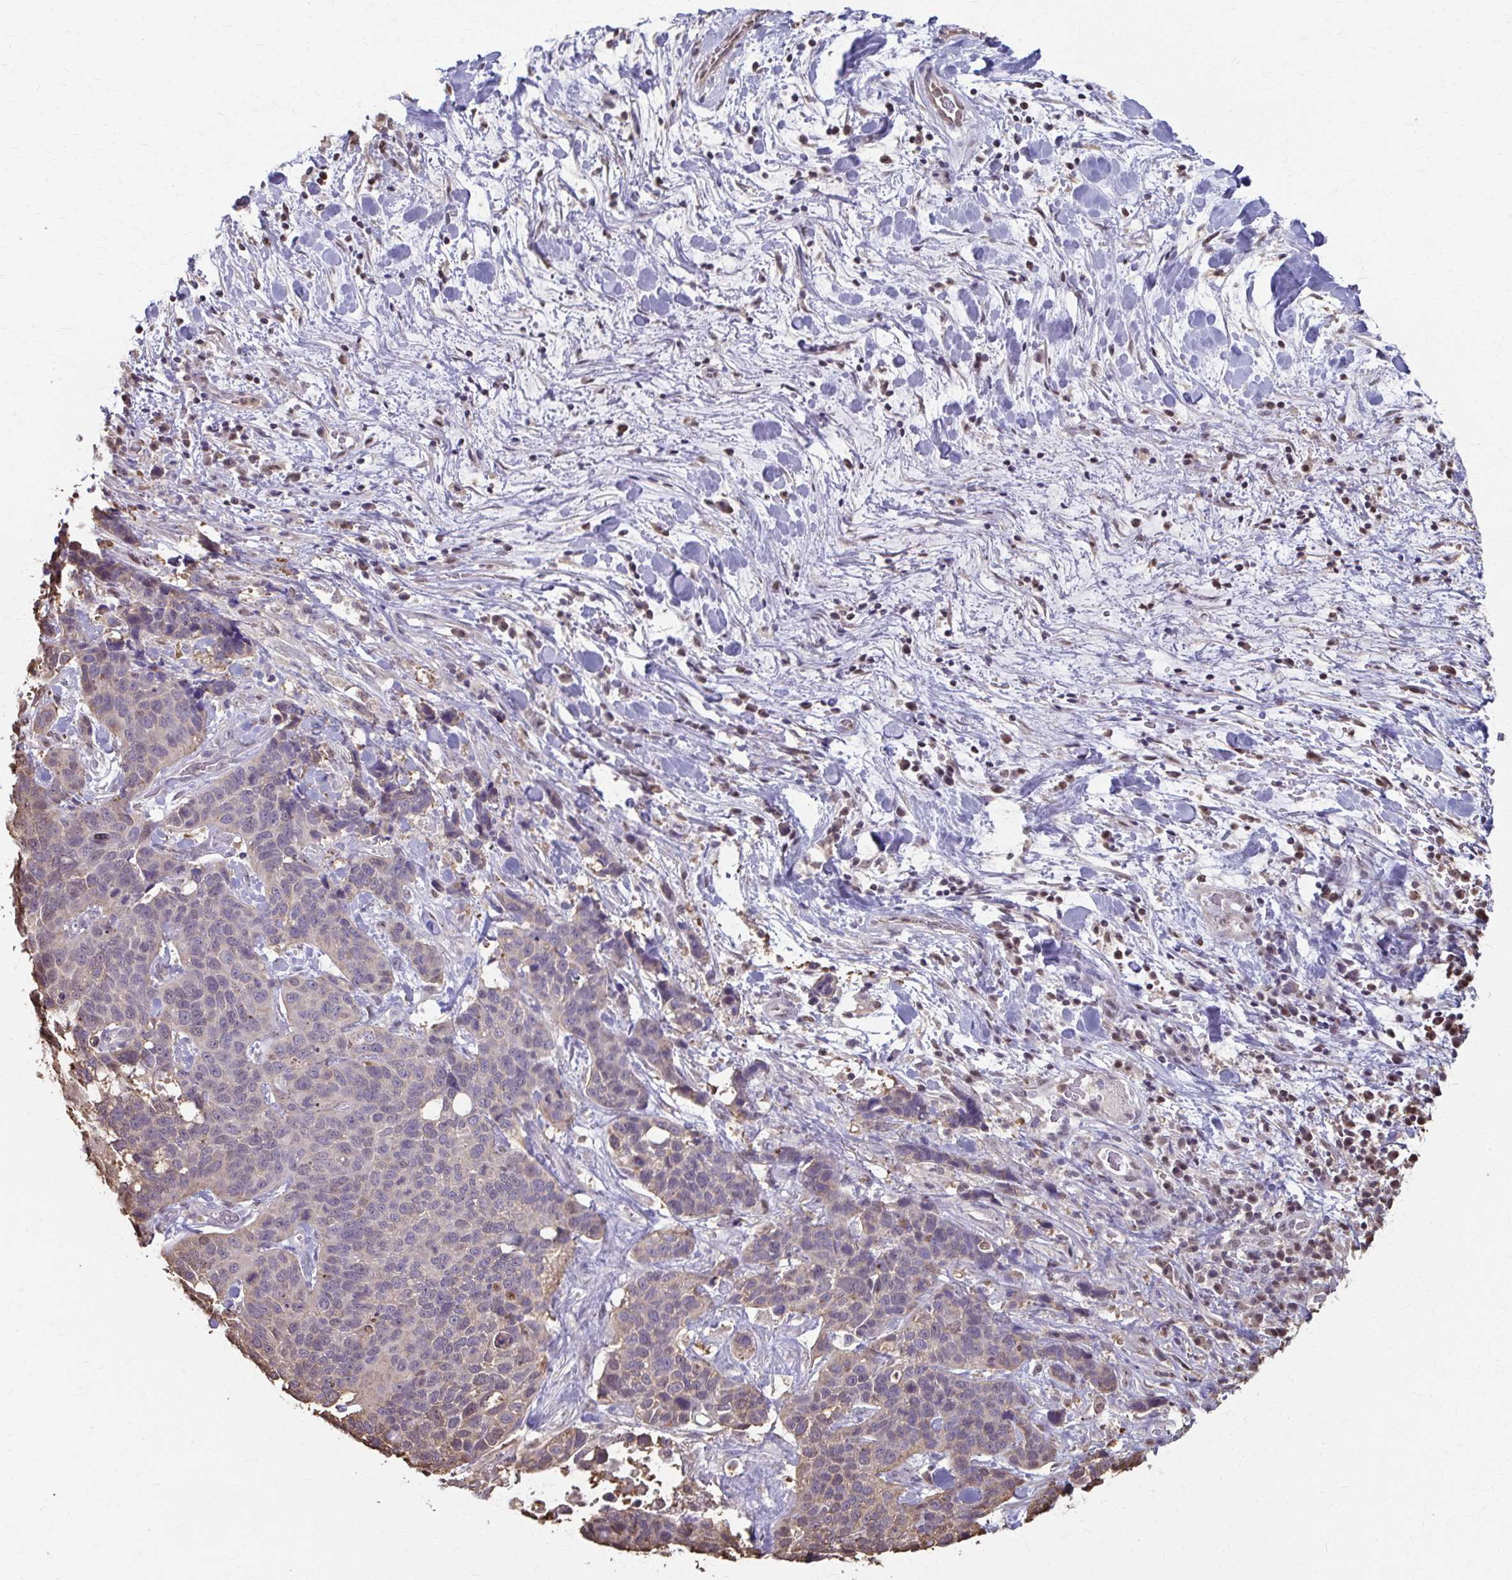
{"staining": {"intensity": "negative", "quantity": "none", "location": "none"}, "tissue": "lung cancer", "cell_type": "Tumor cells", "image_type": "cancer", "snomed": [{"axis": "morphology", "description": "Squamous cell carcinoma, NOS"}, {"axis": "topography", "description": "Lung"}], "caption": "Tumor cells are negative for protein expression in human lung cancer. (Immunohistochemistry (ihc), brightfield microscopy, high magnification).", "gene": "ING4", "patient": {"sex": "male", "age": 62}}